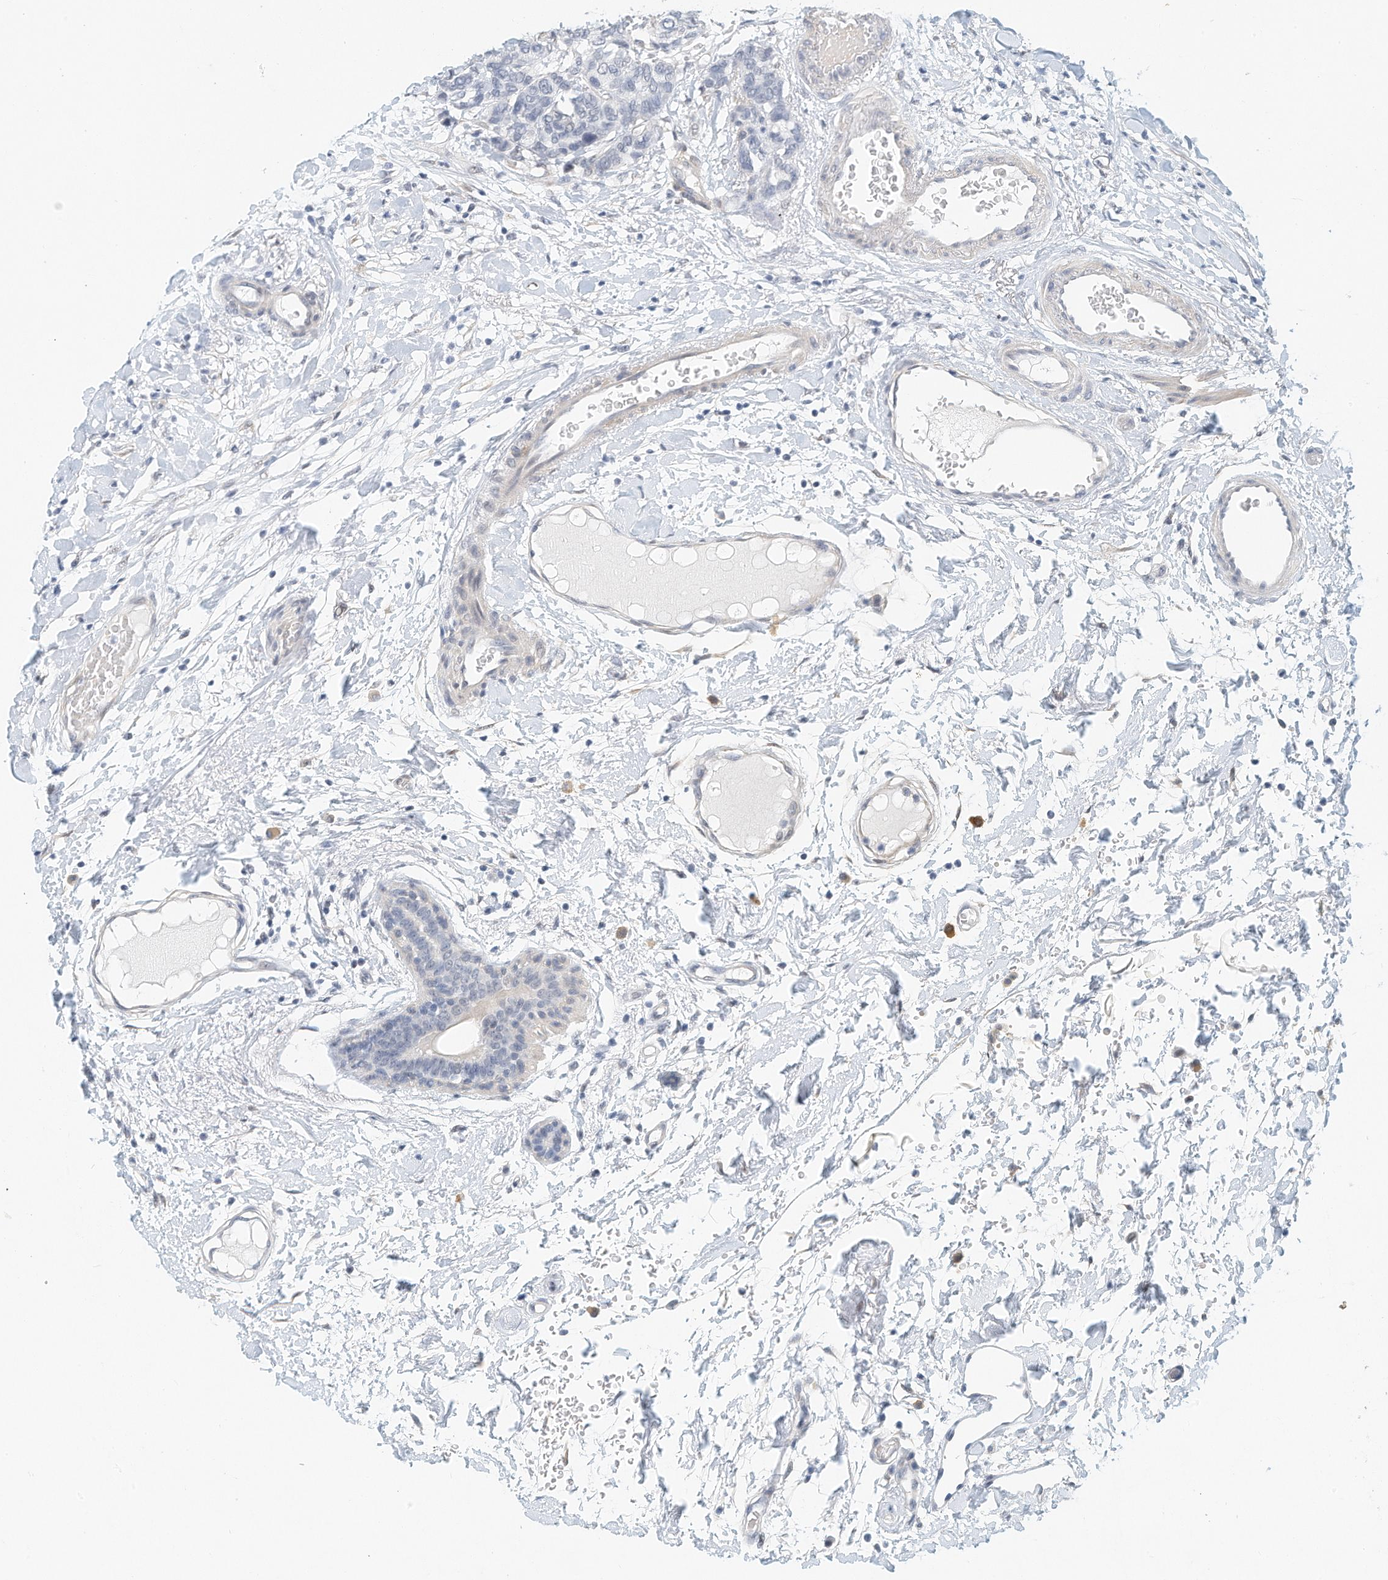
{"staining": {"intensity": "negative", "quantity": "none", "location": "none"}, "tissue": "breast cancer", "cell_type": "Tumor cells", "image_type": "cancer", "snomed": [{"axis": "morphology", "description": "Duct carcinoma"}, {"axis": "topography", "description": "Breast"}], "caption": "High magnification brightfield microscopy of breast cancer stained with DAB (3,3'-diaminobenzidine) (brown) and counterstained with hematoxylin (blue): tumor cells show no significant expression. Nuclei are stained in blue.", "gene": "ARHGAP28", "patient": {"sex": "female", "age": 87}}